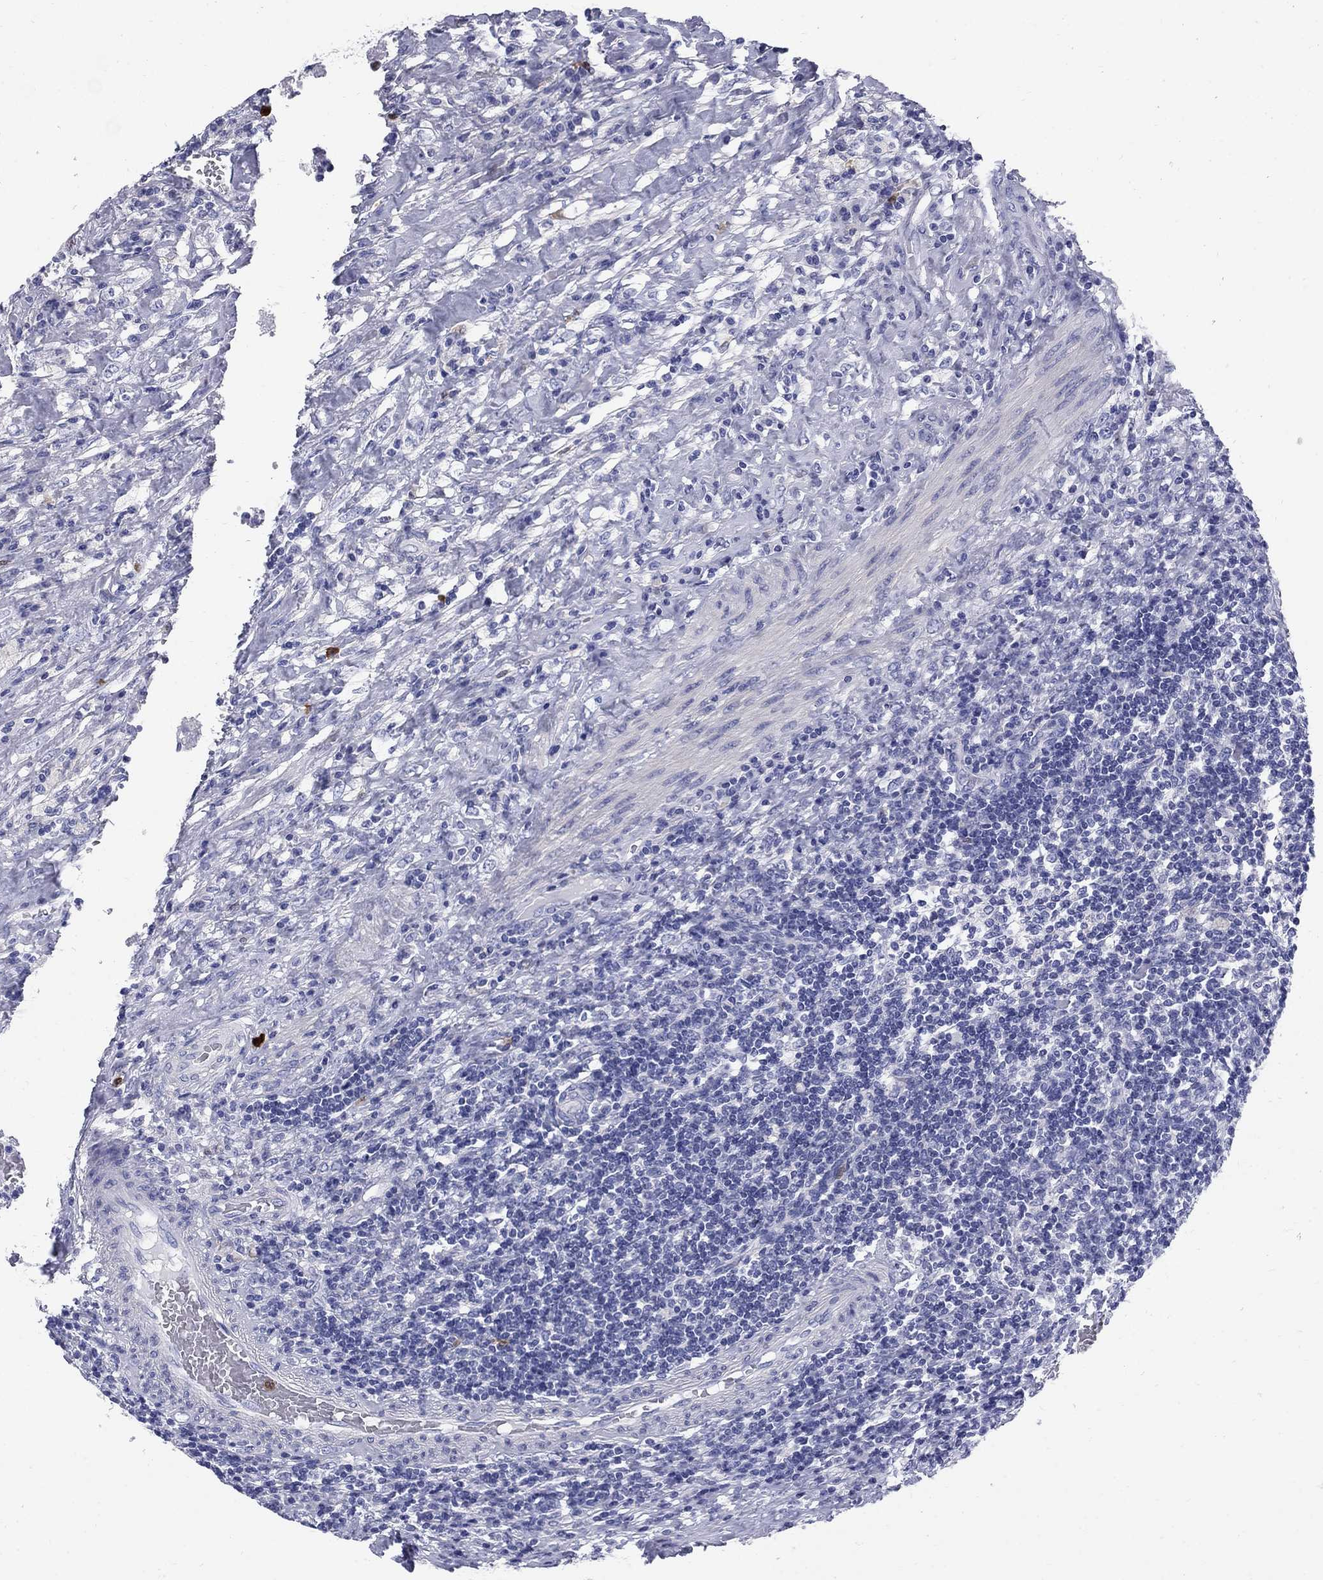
{"staining": {"intensity": "negative", "quantity": "none", "location": "none"}, "tissue": "testis cancer", "cell_type": "Tumor cells", "image_type": "cancer", "snomed": [{"axis": "morphology", "description": "Necrosis, NOS"}, {"axis": "morphology", "description": "Carcinoma, Embryonal, NOS"}, {"axis": "topography", "description": "Testis"}], "caption": "Human testis cancer stained for a protein using immunohistochemistry (IHC) displays no expression in tumor cells.", "gene": "SERPINB2", "patient": {"sex": "male", "age": 19}}